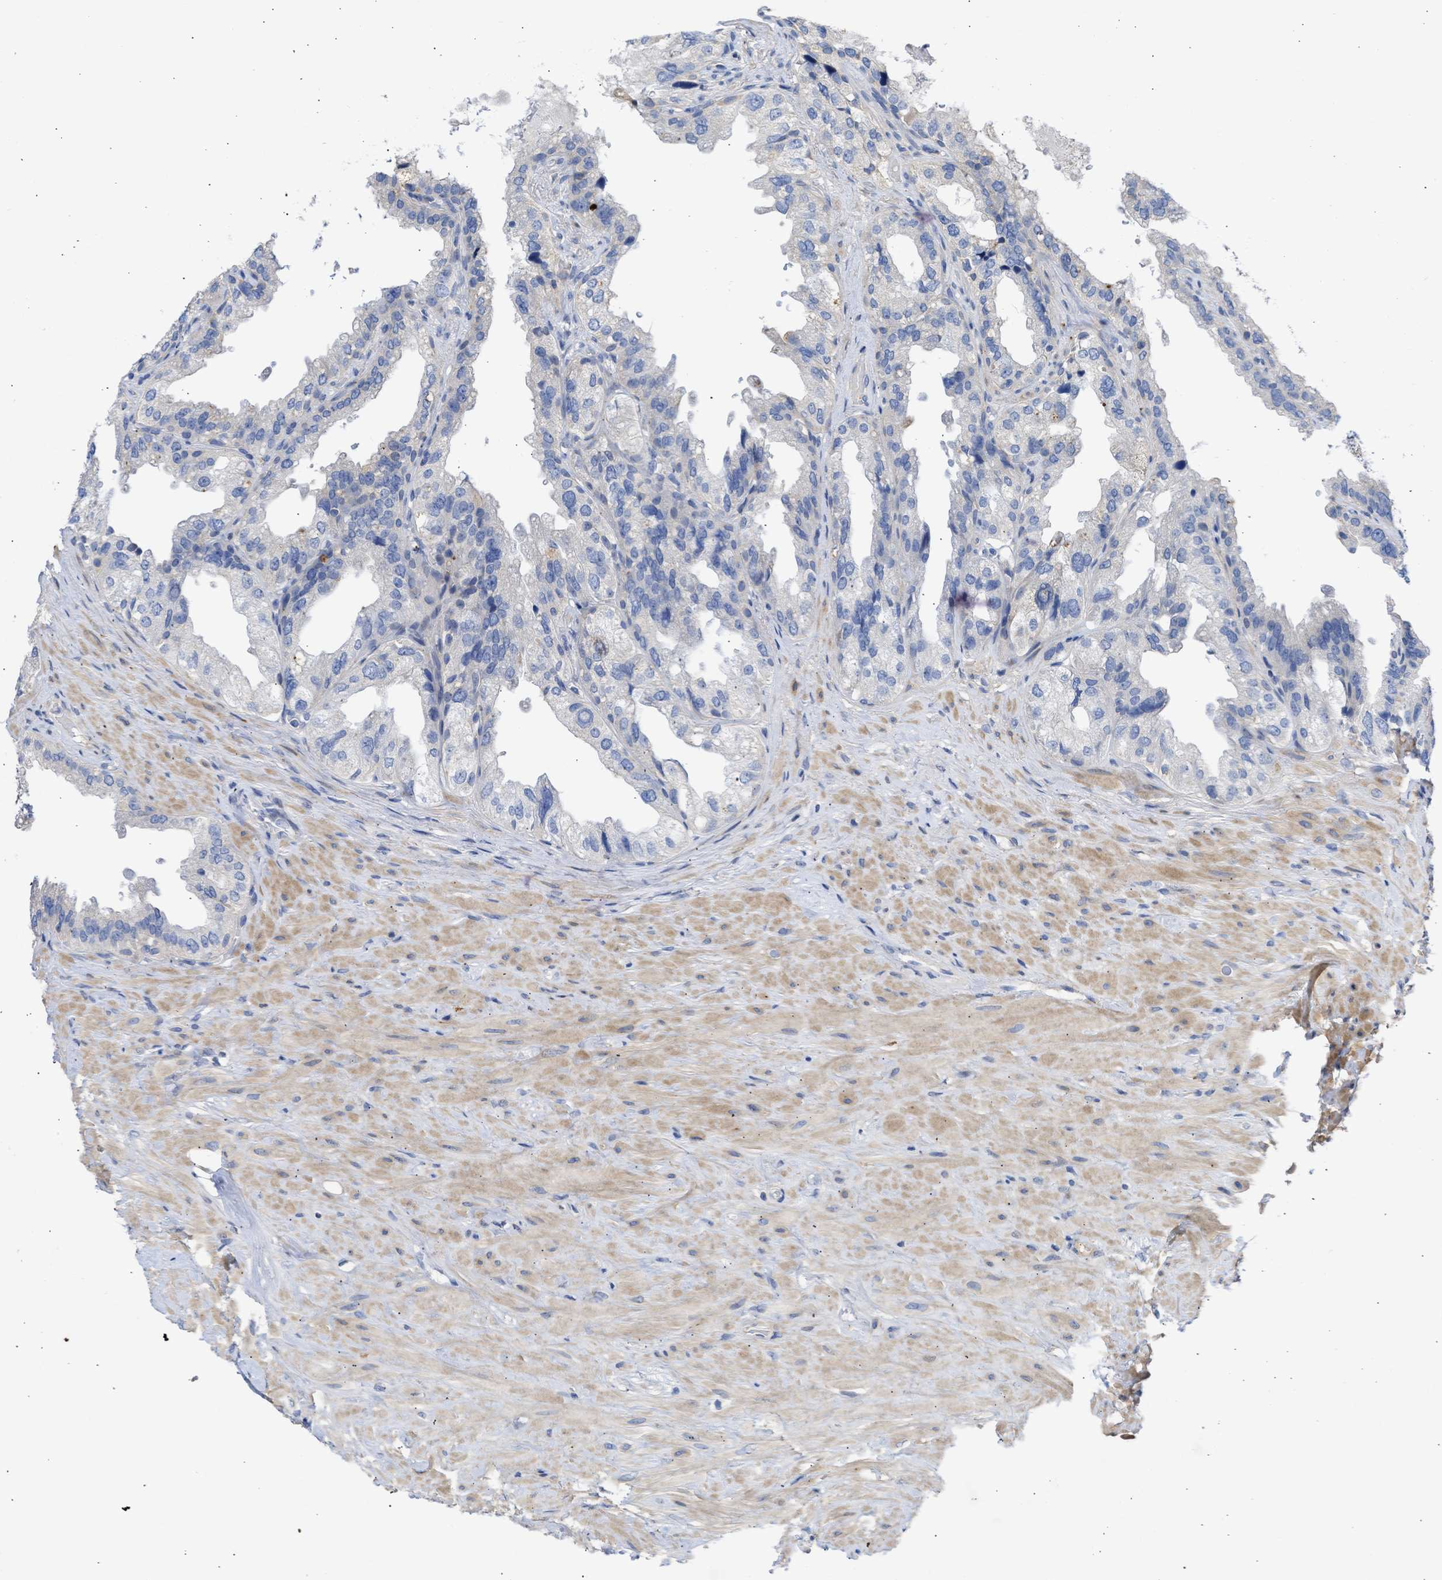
{"staining": {"intensity": "negative", "quantity": "none", "location": "none"}, "tissue": "seminal vesicle", "cell_type": "Glandular cells", "image_type": "normal", "snomed": [{"axis": "morphology", "description": "Normal tissue, NOS"}, {"axis": "topography", "description": "Seminal veicle"}], "caption": "Immunohistochemistry (IHC) histopathology image of benign seminal vesicle stained for a protein (brown), which reveals no positivity in glandular cells. (DAB IHC visualized using brightfield microscopy, high magnification).", "gene": "ARHGEF4", "patient": {"sex": "male", "age": 68}}